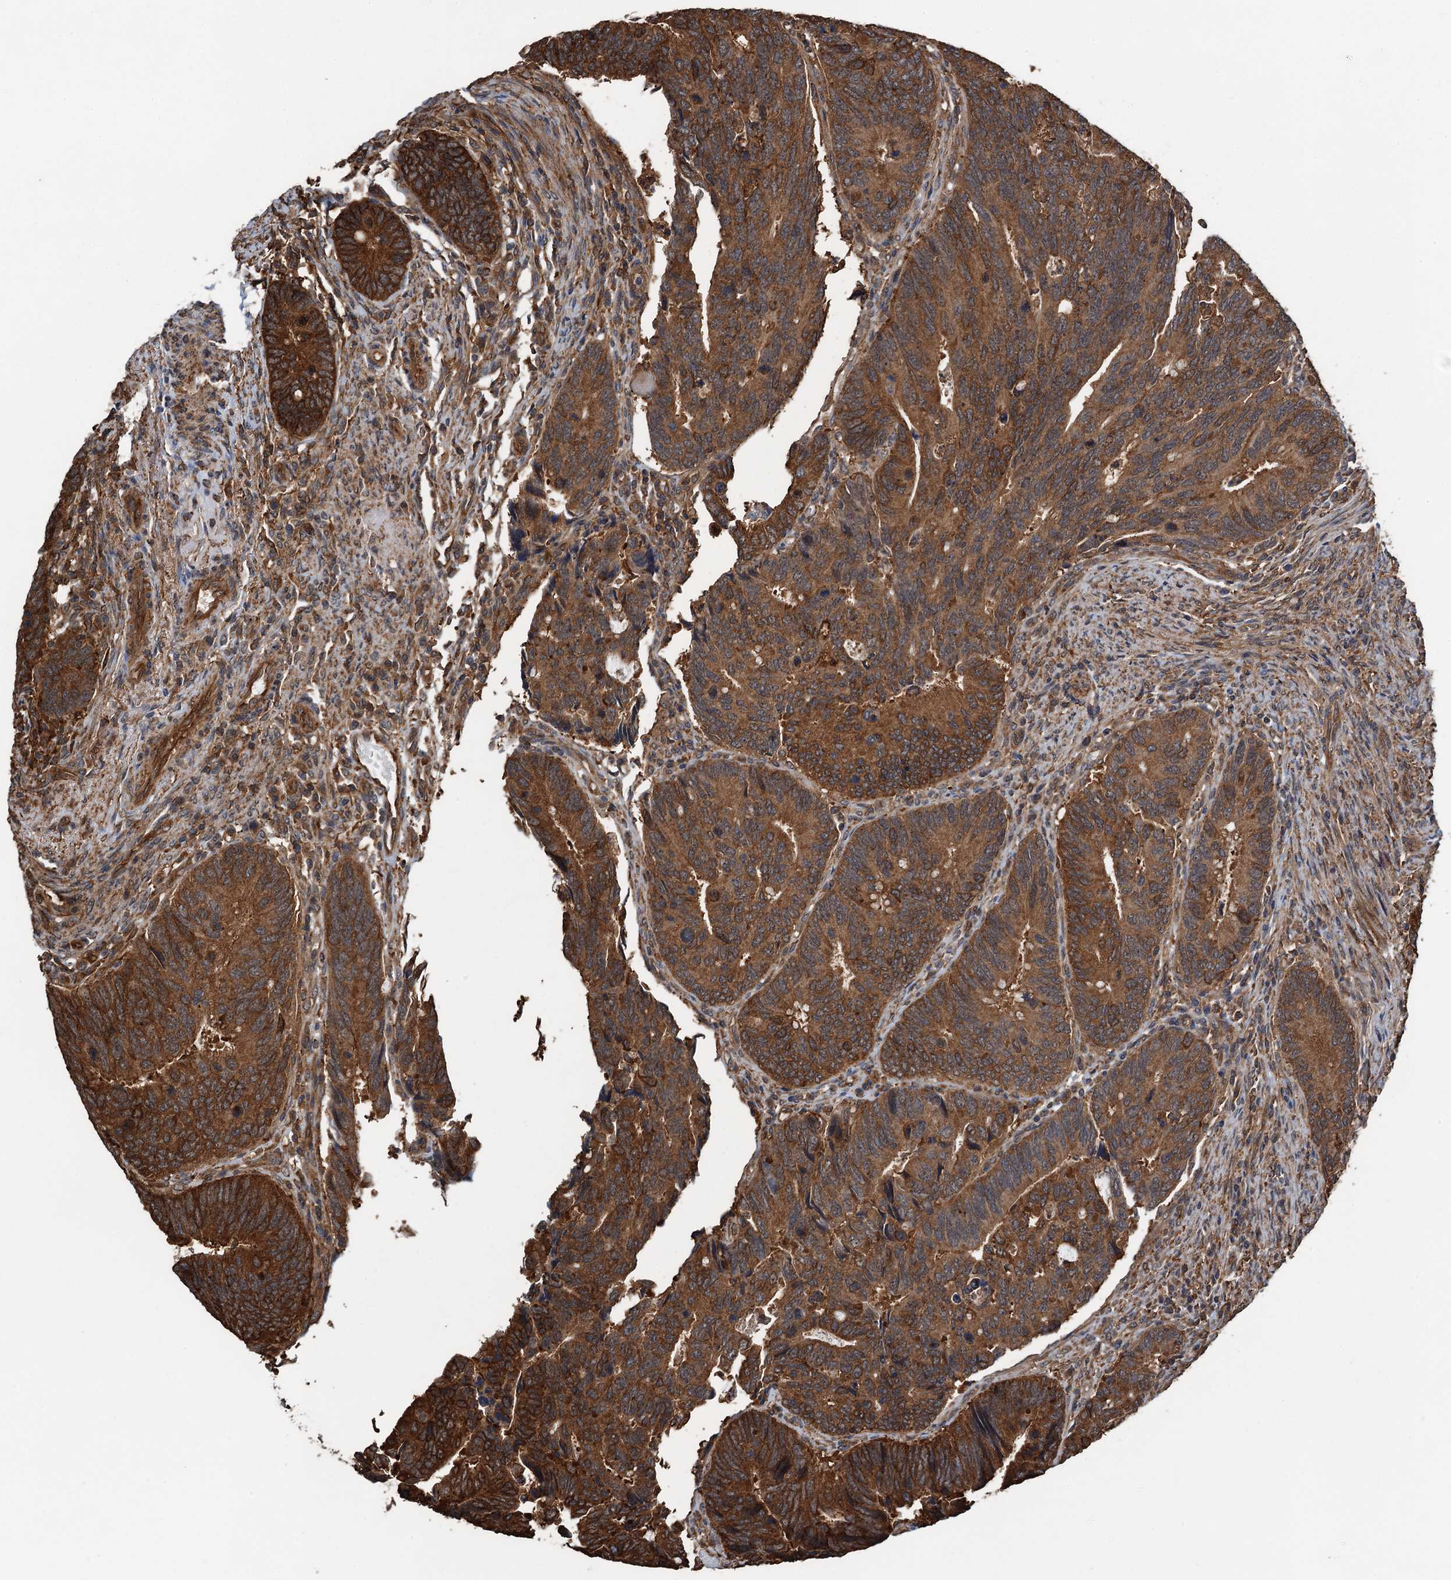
{"staining": {"intensity": "strong", "quantity": ">75%", "location": "cytoplasmic/membranous"}, "tissue": "colorectal cancer", "cell_type": "Tumor cells", "image_type": "cancer", "snomed": [{"axis": "morphology", "description": "Adenocarcinoma, NOS"}, {"axis": "topography", "description": "Colon"}], "caption": "A micrograph of colorectal cancer stained for a protein demonstrates strong cytoplasmic/membranous brown staining in tumor cells. The staining is performed using DAB (3,3'-diaminobenzidine) brown chromogen to label protein expression. The nuclei are counter-stained blue using hematoxylin.", "gene": "WHAMM", "patient": {"sex": "male", "age": 87}}